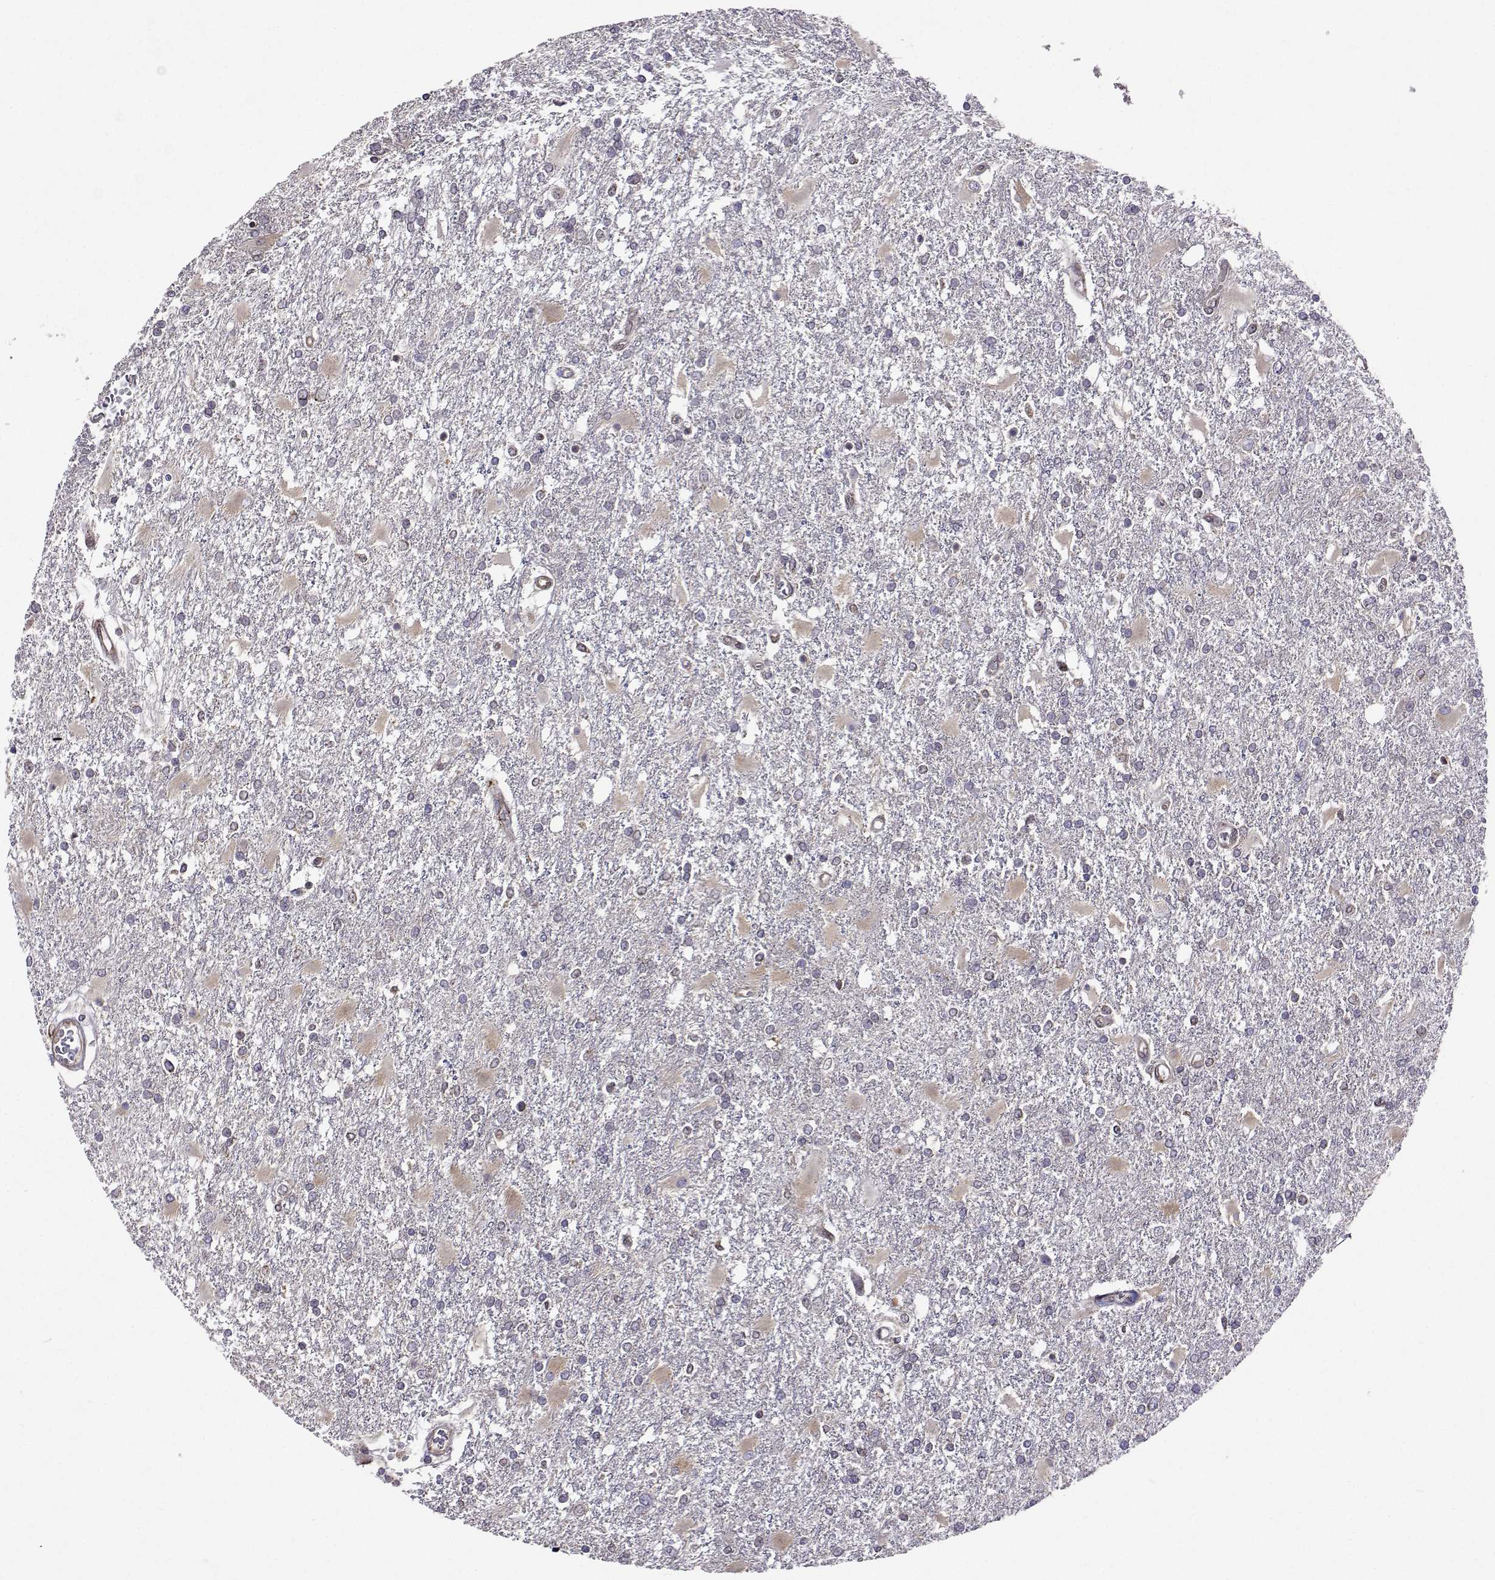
{"staining": {"intensity": "negative", "quantity": "none", "location": "none"}, "tissue": "glioma", "cell_type": "Tumor cells", "image_type": "cancer", "snomed": [{"axis": "morphology", "description": "Glioma, malignant, High grade"}, {"axis": "topography", "description": "Cerebral cortex"}], "caption": "IHC of malignant glioma (high-grade) demonstrates no staining in tumor cells.", "gene": "PGRMC2", "patient": {"sex": "male", "age": 79}}